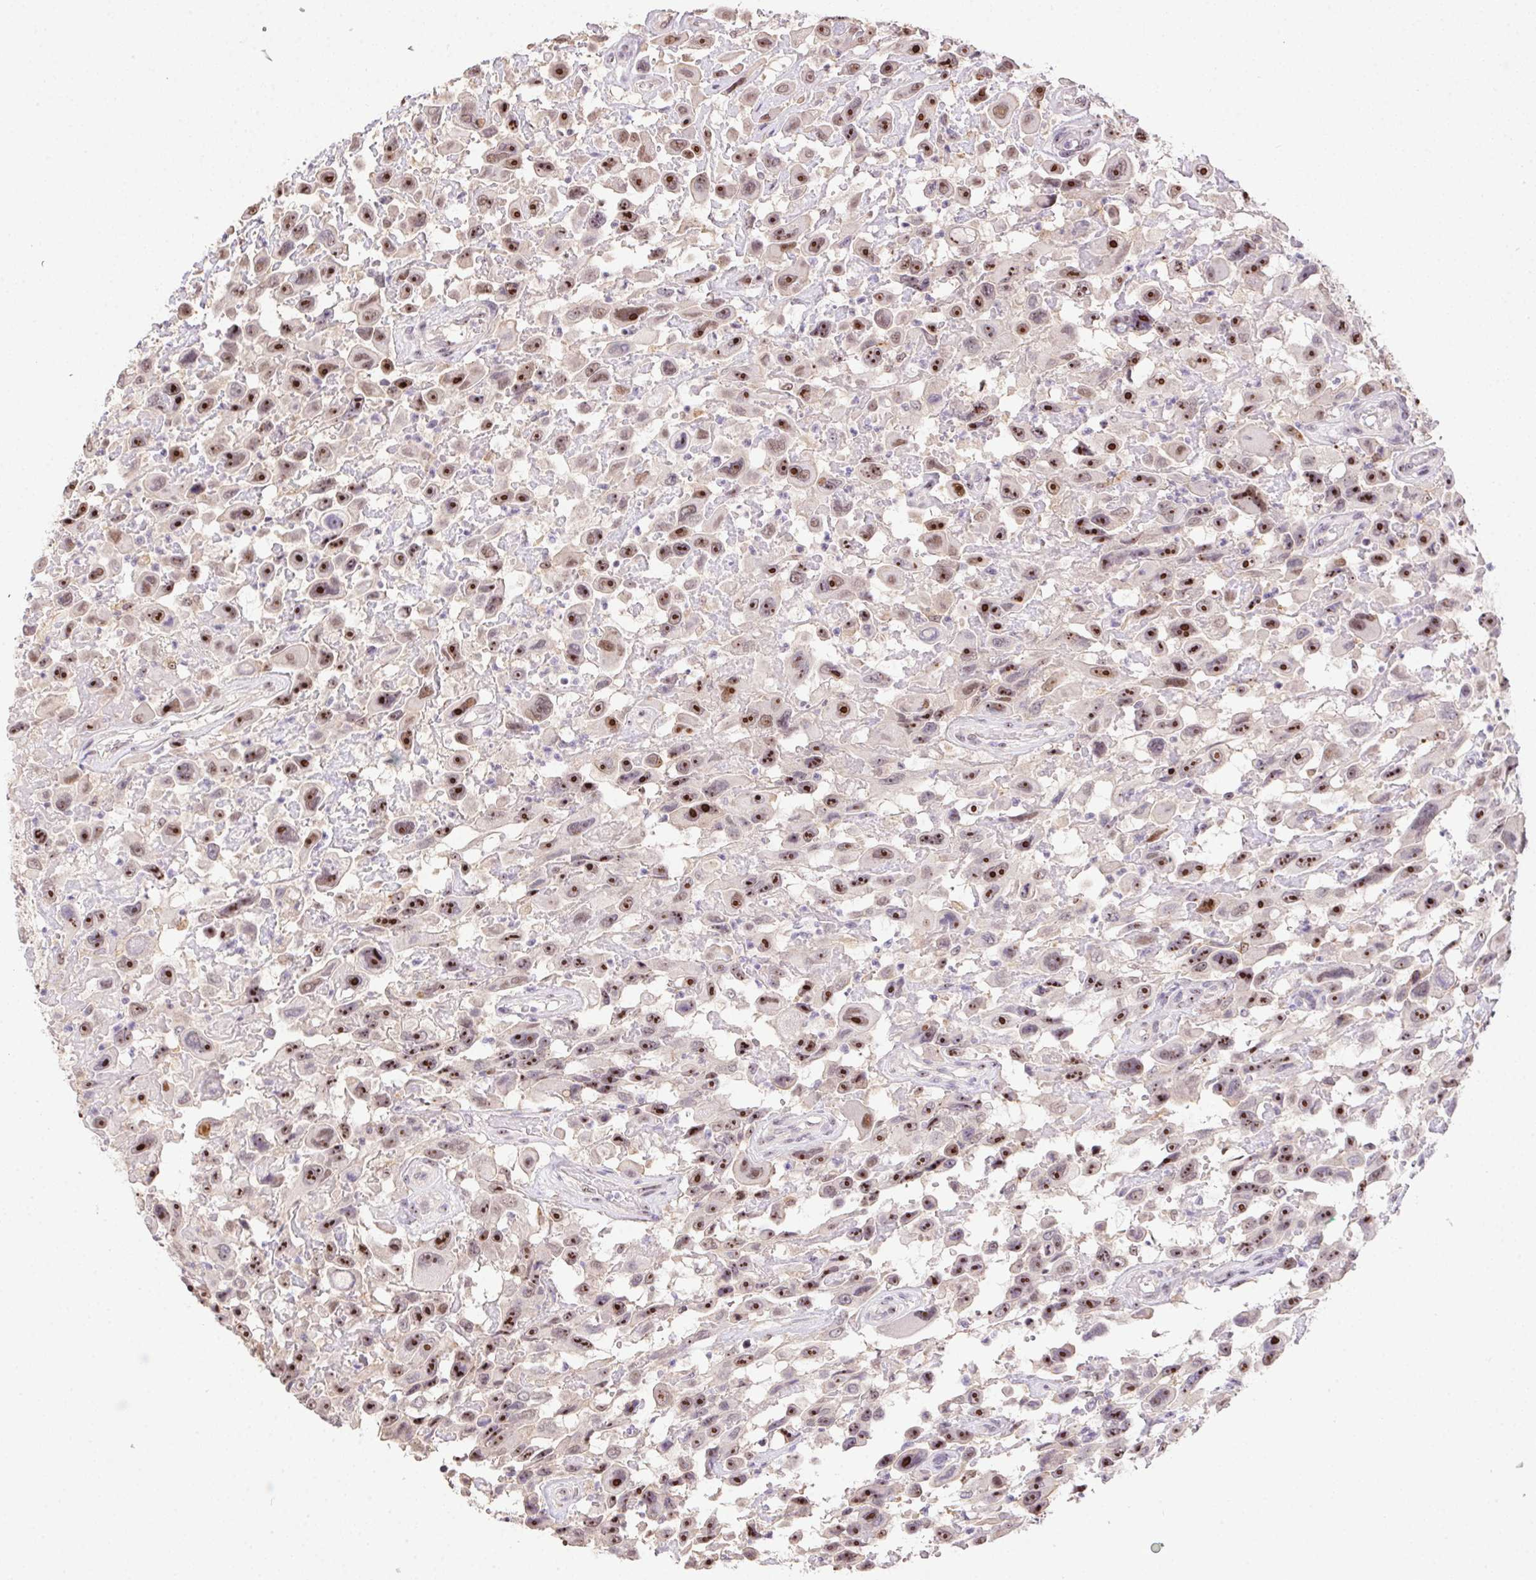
{"staining": {"intensity": "strong", "quantity": "25%-75%", "location": "nuclear"}, "tissue": "urothelial cancer", "cell_type": "Tumor cells", "image_type": "cancer", "snomed": [{"axis": "morphology", "description": "Urothelial carcinoma, High grade"}, {"axis": "topography", "description": "Urinary bladder"}], "caption": "Urothelial cancer stained with DAB (3,3'-diaminobenzidine) immunohistochemistry (IHC) displays high levels of strong nuclear staining in about 25%-75% of tumor cells.", "gene": "BATF2", "patient": {"sex": "male", "age": 53}}